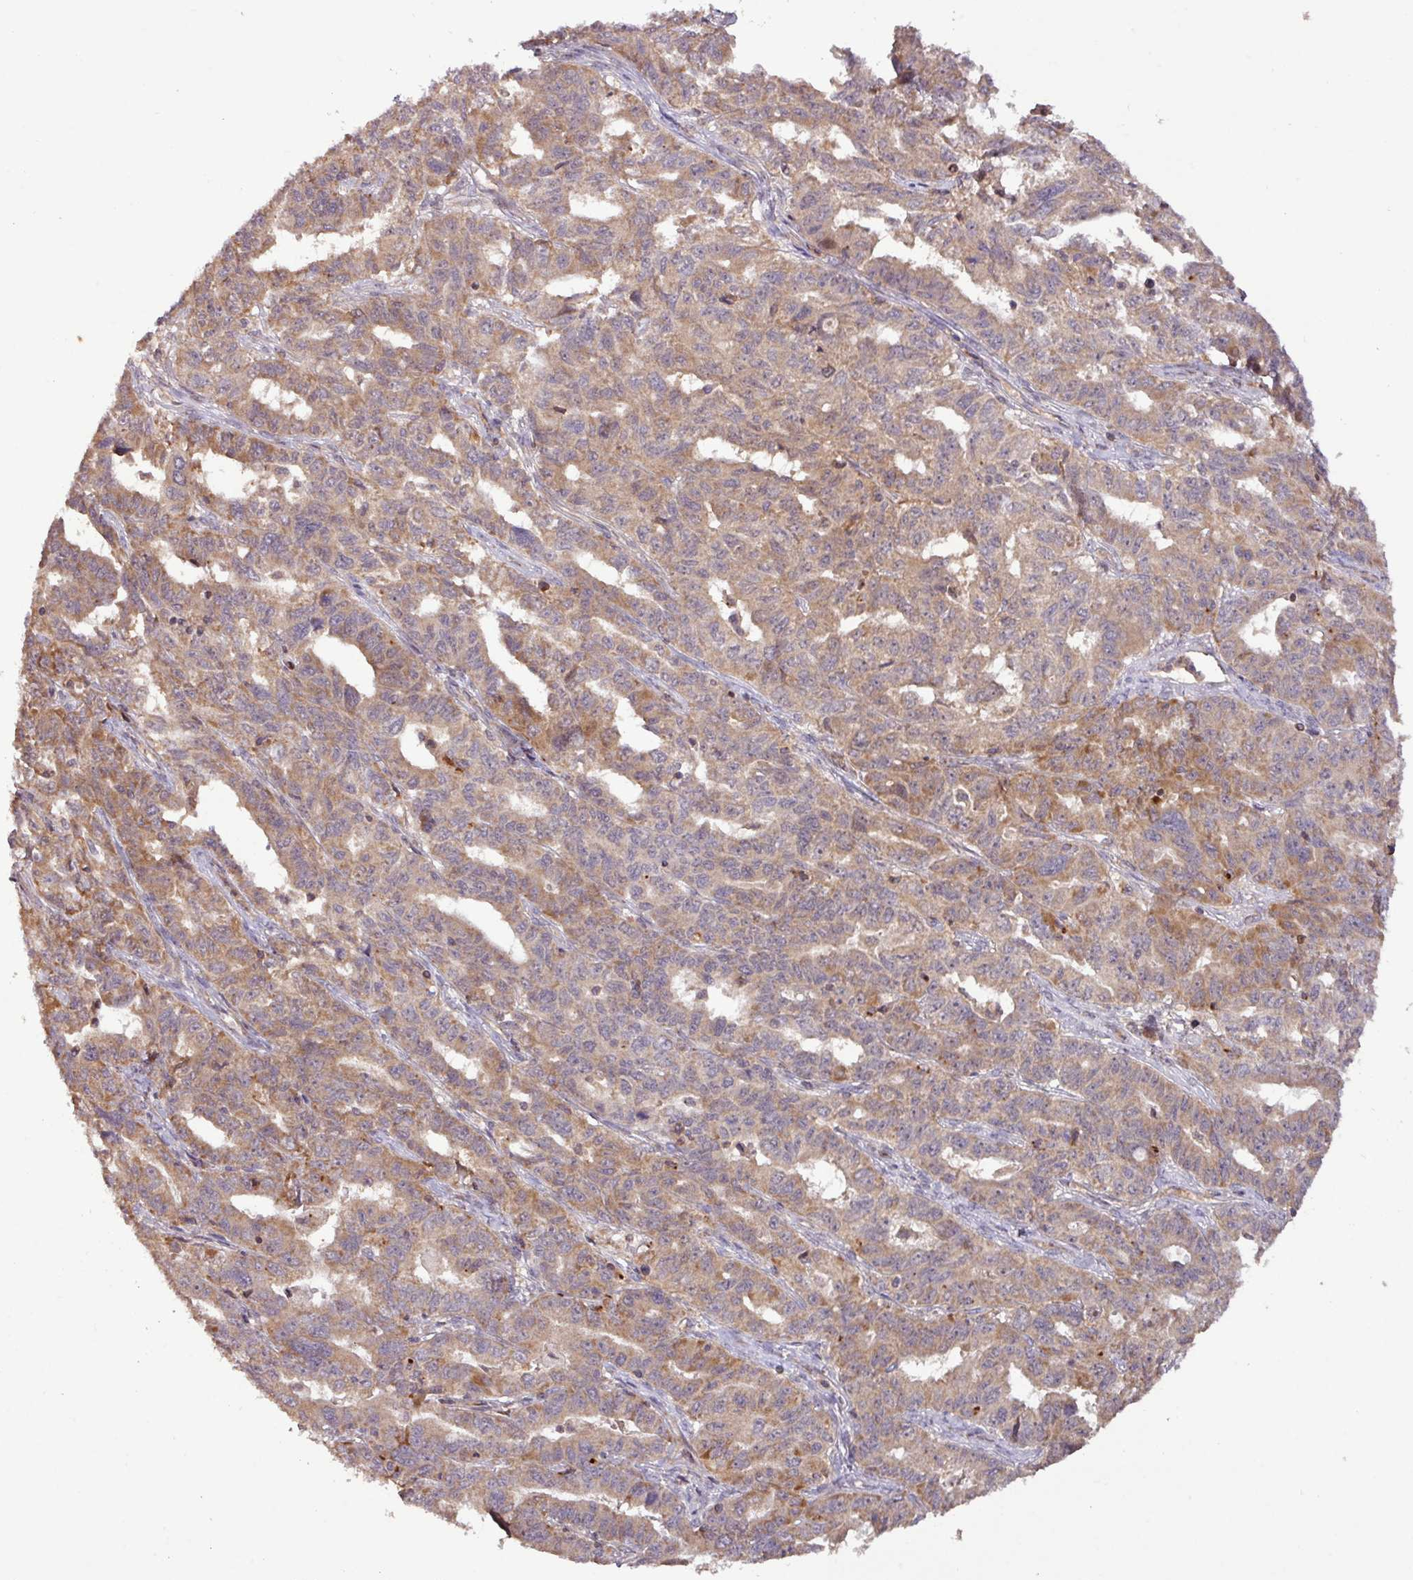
{"staining": {"intensity": "moderate", "quantity": "25%-75%", "location": "cytoplasmic/membranous"}, "tissue": "ovarian cancer", "cell_type": "Tumor cells", "image_type": "cancer", "snomed": [{"axis": "morphology", "description": "Adenocarcinoma, NOS"}, {"axis": "morphology", "description": "Carcinoma, endometroid"}, {"axis": "topography", "description": "Ovary"}], "caption": "Endometroid carcinoma (ovarian) was stained to show a protein in brown. There is medium levels of moderate cytoplasmic/membranous positivity in approximately 25%-75% of tumor cells.", "gene": "YPEL3", "patient": {"sex": "female", "age": 72}}